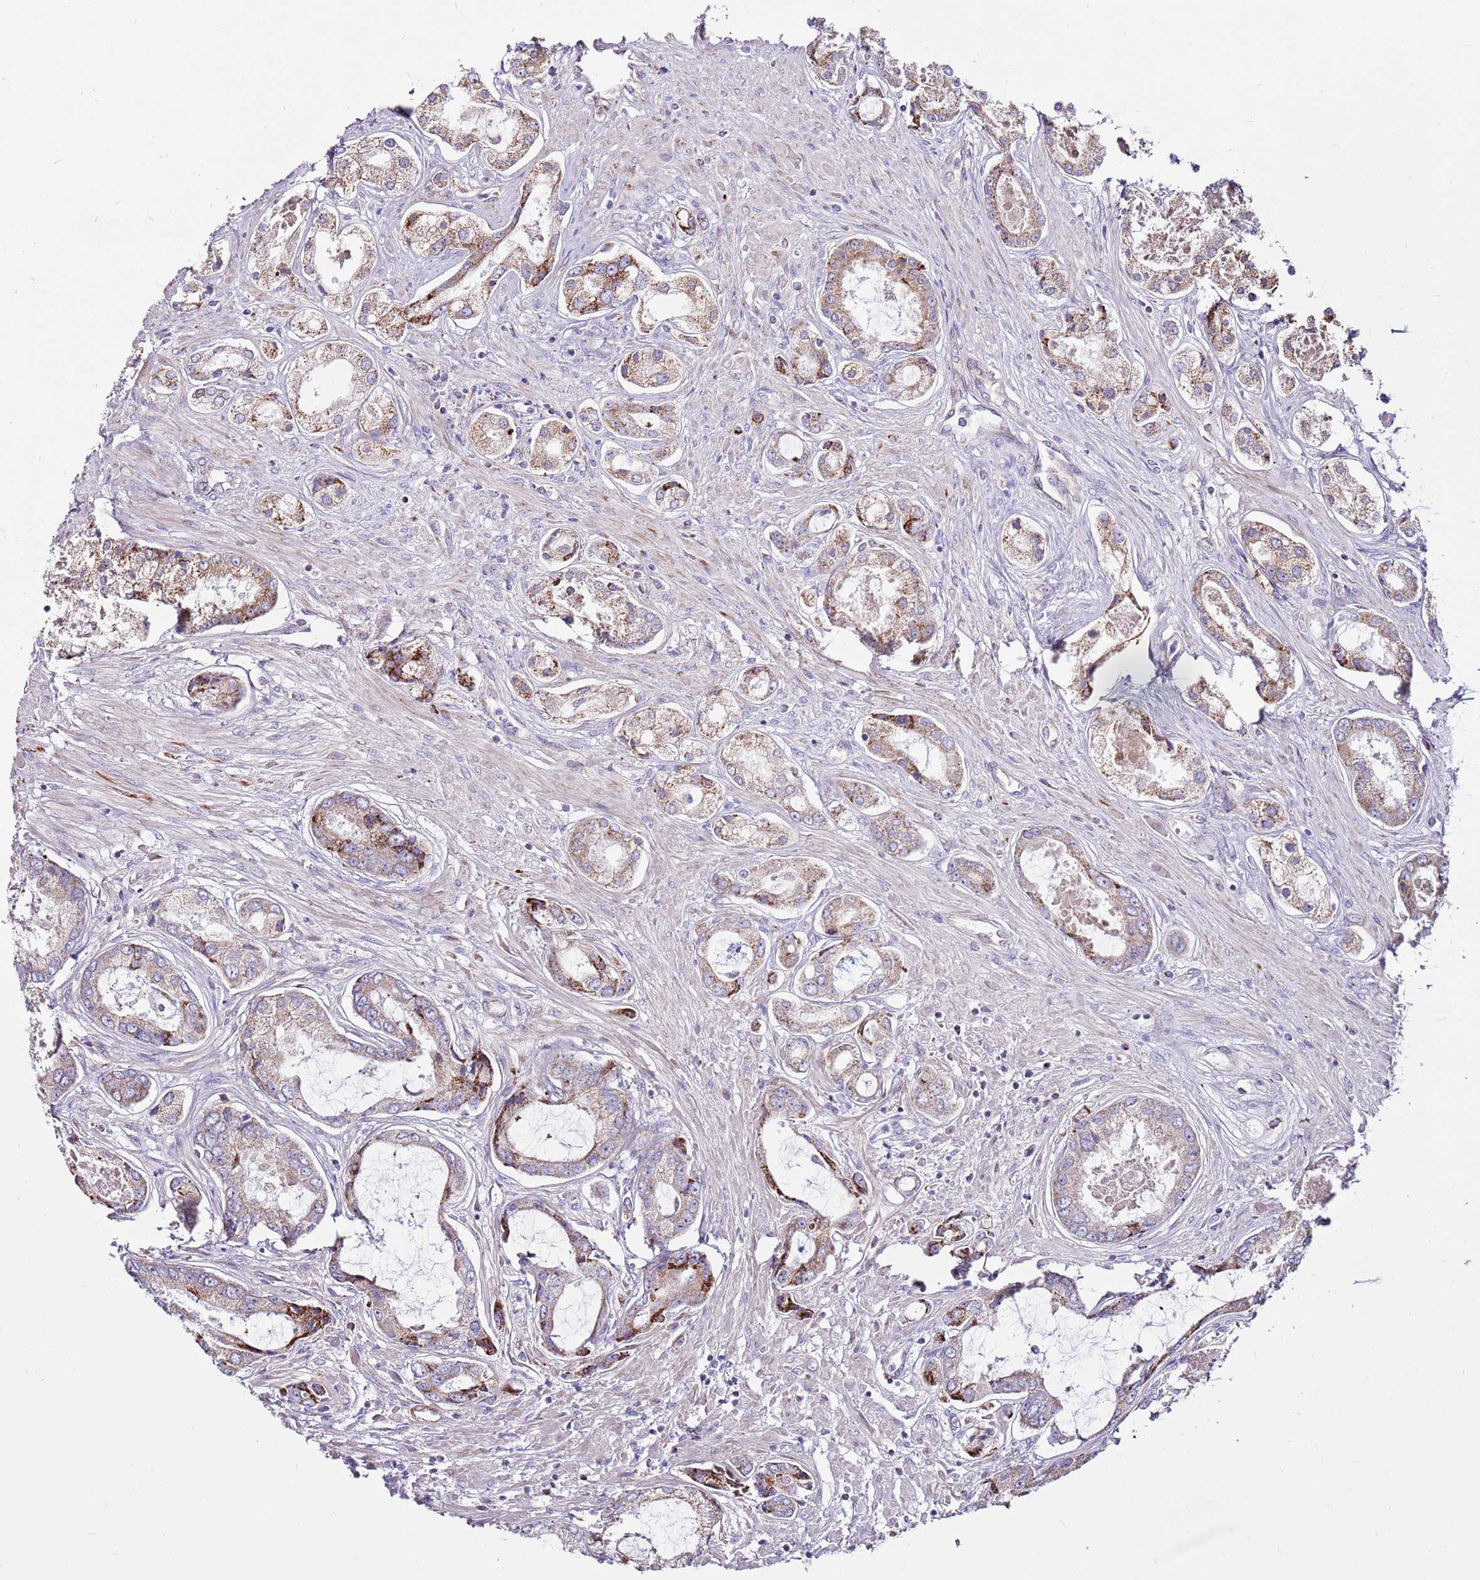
{"staining": {"intensity": "moderate", "quantity": ">75%", "location": "cytoplasmic/membranous"}, "tissue": "prostate cancer", "cell_type": "Tumor cells", "image_type": "cancer", "snomed": [{"axis": "morphology", "description": "Adenocarcinoma, Low grade"}, {"axis": "topography", "description": "Prostate"}], "caption": "Immunohistochemistry (IHC) (DAB) staining of prostate cancer (low-grade adenocarcinoma) shows moderate cytoplasmic/membranous protein positivity in approximately >75% of tumor cells.", "gene": "HECTD4", "patient": {"sex": "male", "age": 68}}